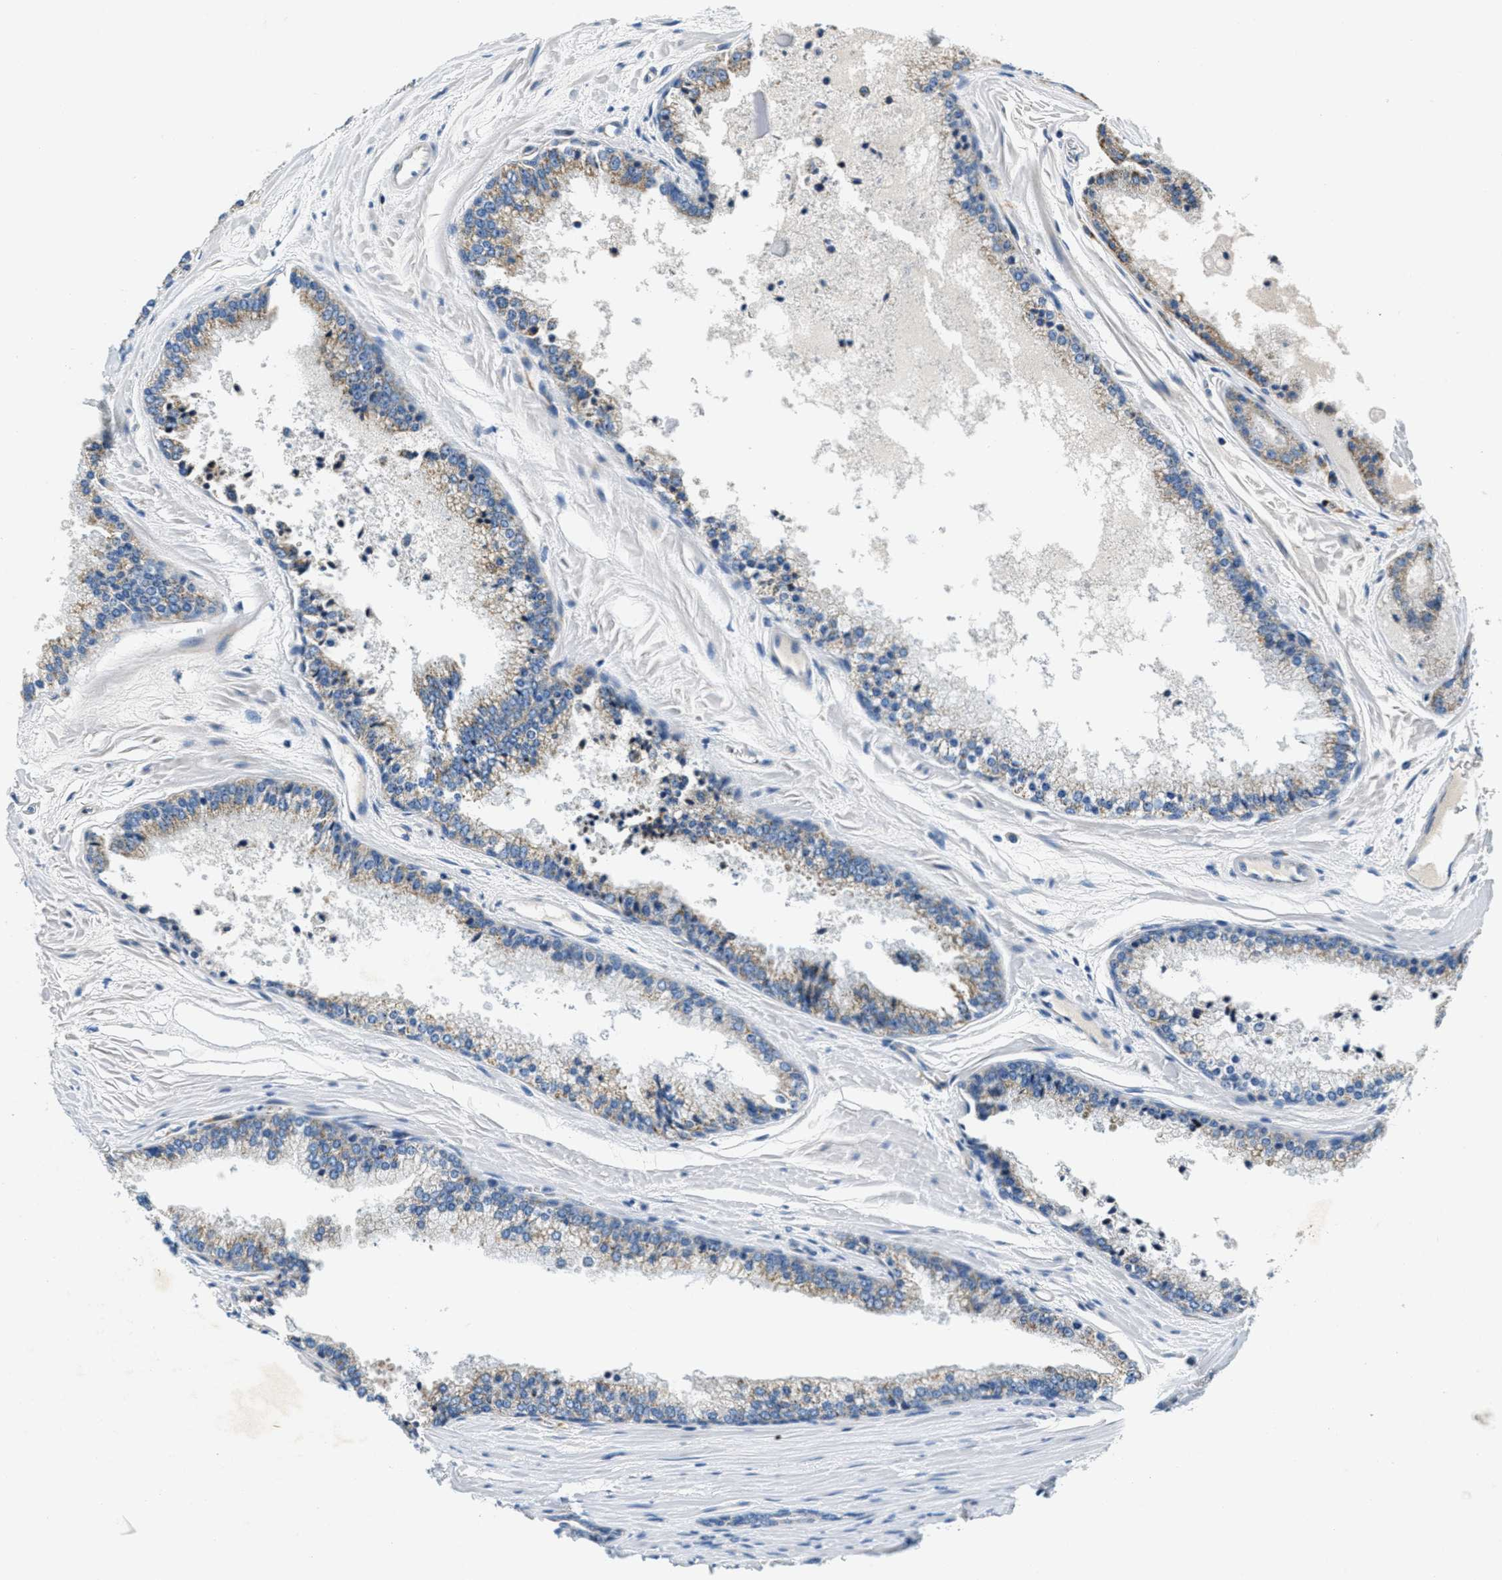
{"staining": {"intensity": "weak", "quantity": "25%-75%", "location": "cytoplasmic/membranous"}, "tissue": "prostate cancer", "cell_type": "Tumor cells", "image_type": "cancer", "snomed": [{"axis": "morphology", "description": "Adenocarcinoma, High grade"}, {"axis": "topography", "description": "Prostate"}], "caption": "This photomicrograph reveals prostate cancer stained with IHC to label a protein in brown. The cytoplasmic/membranous of tumor cells show weak positivity for the protein. Nuclei are counter-stained blue.", "gene": "CA4", "patient": {"sex": "male", "age": 65}}